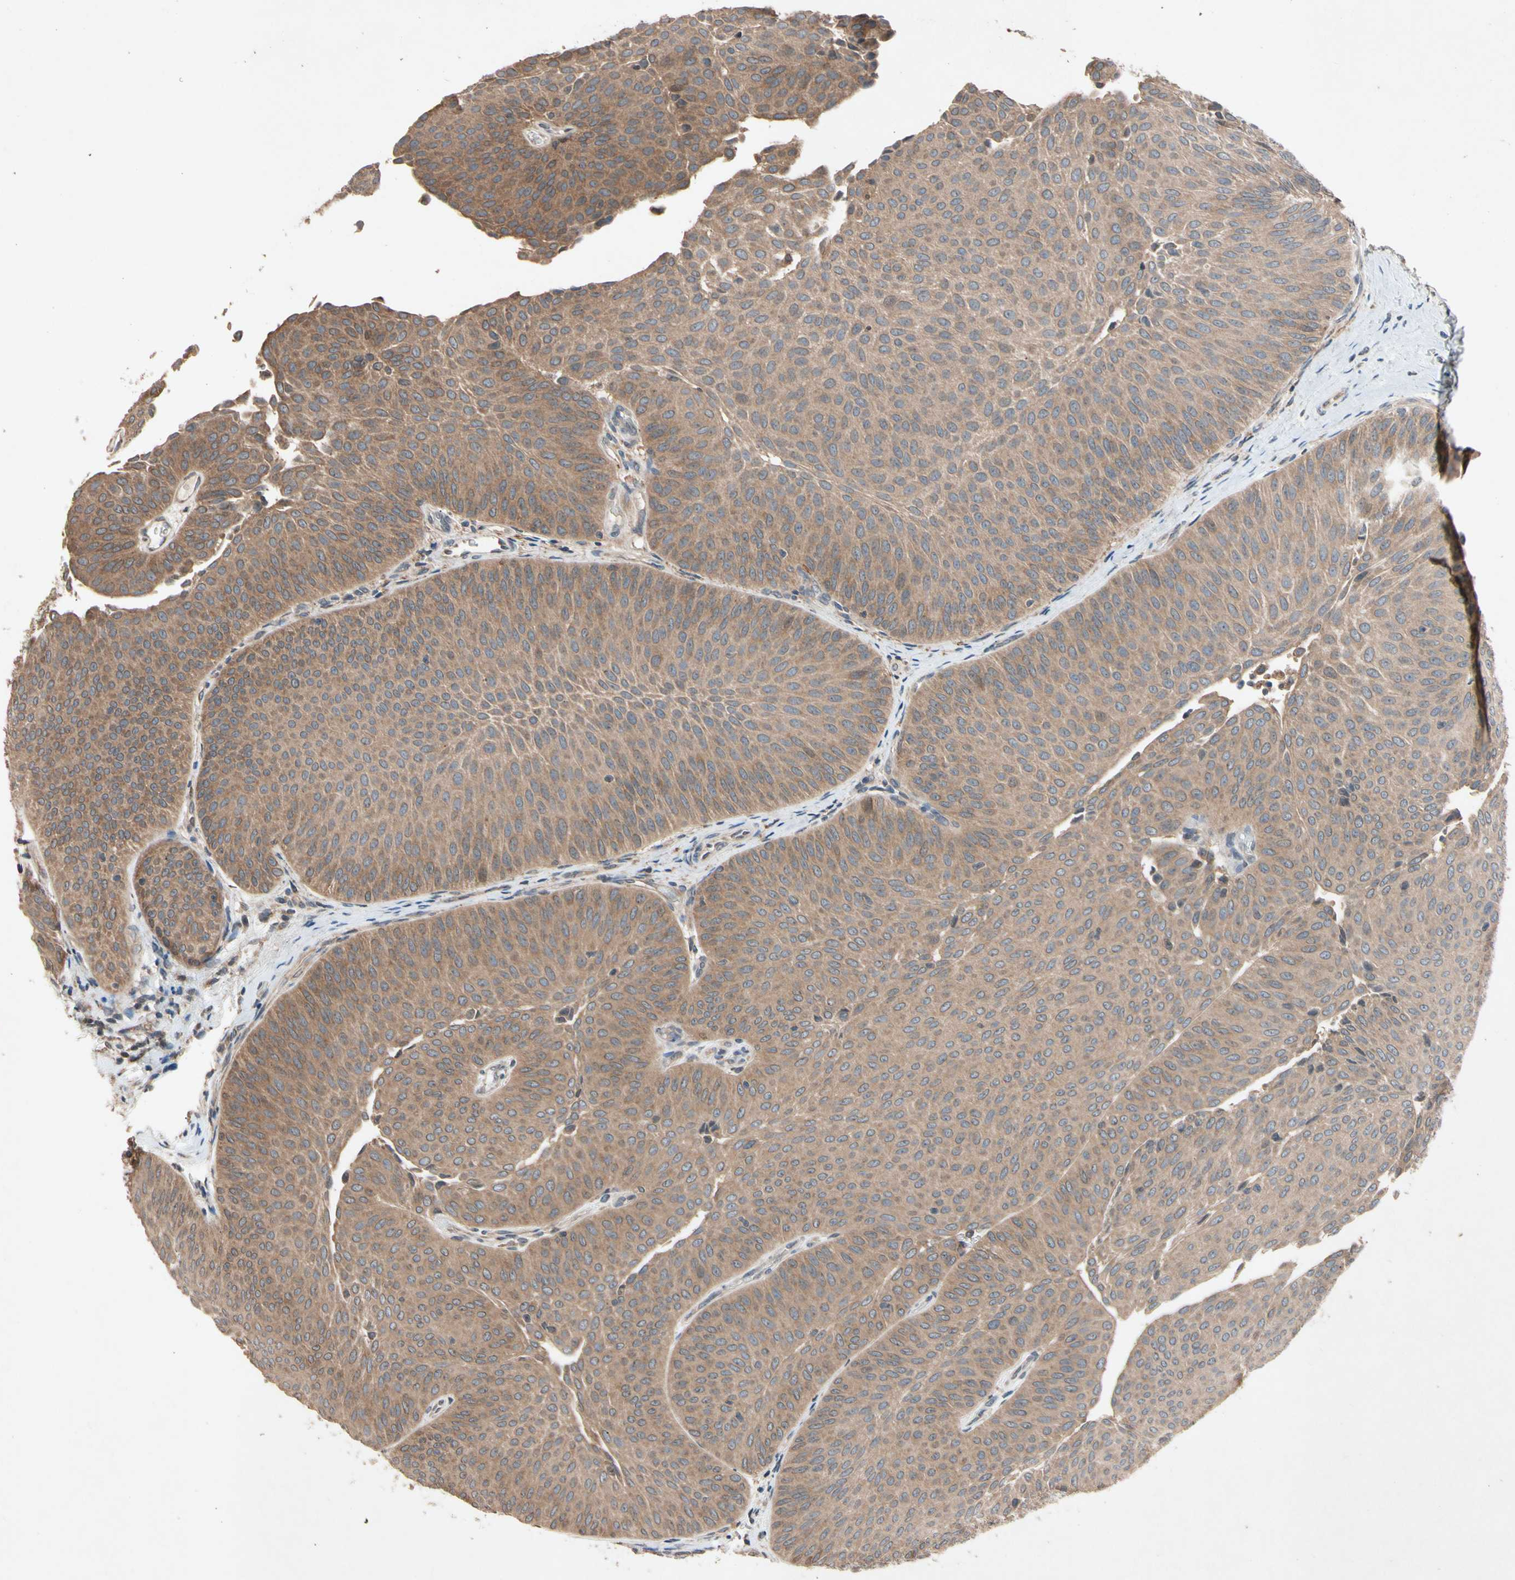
{"staining": {"intensity": "moderate", "quantity": ">75%", "location": "cytoplasmic/membranous"}, "tissue": "urothelial cancer", "cell_type": "Tumor cells", "image_type": "cancer", "snomed": [{"axis": "morphology", "description": "Urothelial carcinoma, Low grade"}, {"axis": "topography", "description": "Urinary bladder"}], "caption": "Immunohistochemistry (IHC) (DAB (3,3'-diaminobenzidine)) staining of urothelial cancer shows moderate cytoplasmic/membranous protein staining in approximately >75% of tumor cells.", "gene": "PRDX4", "patient": {"sex": "female", "age": 60}}